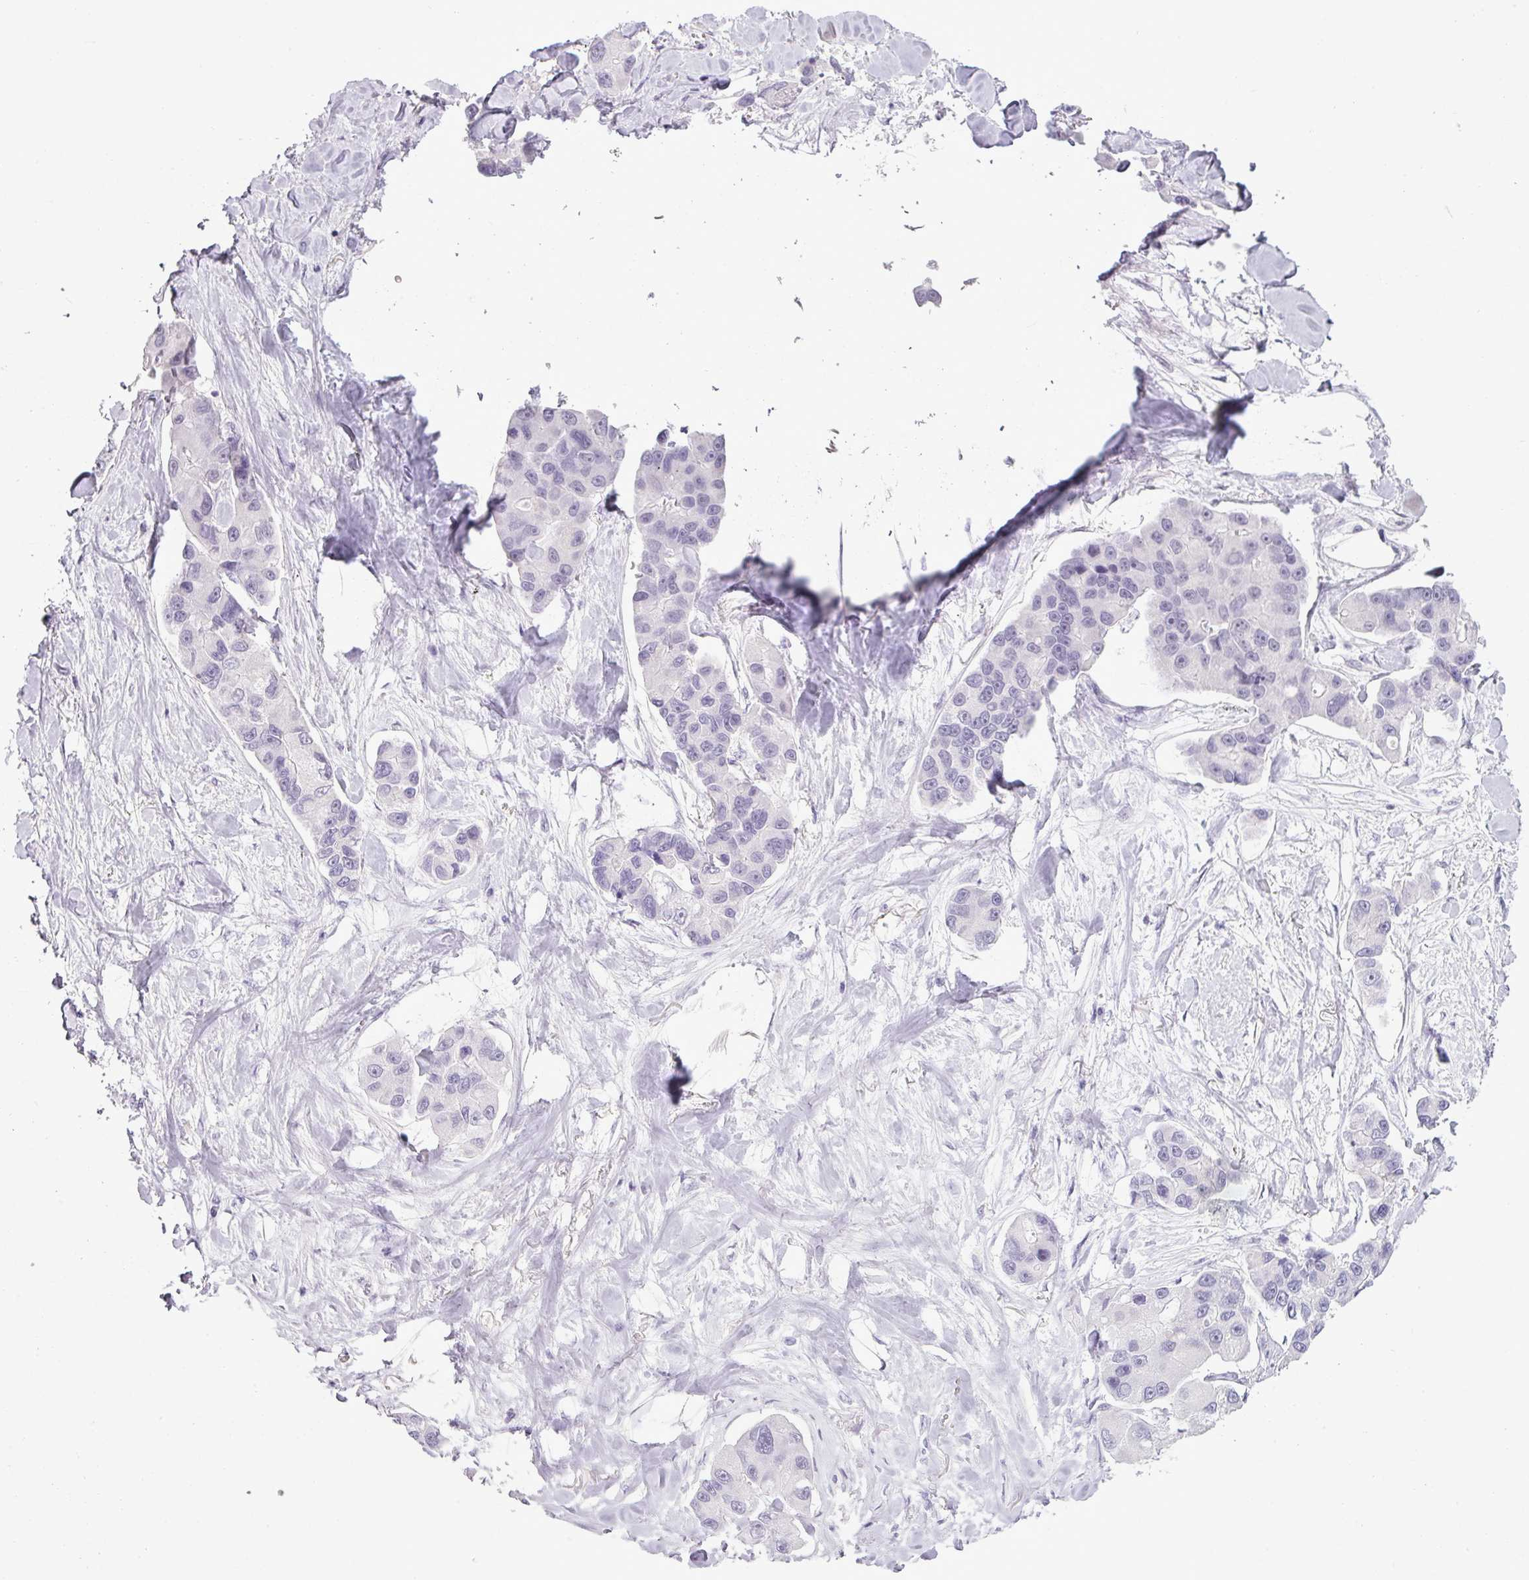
{"staining": {"intensity": "negative", "quantity": "none", "location": "none"}, "tissue": "lung cancer", "cell_type": "Tumor cells", "image_type": "cancer", "snomed": [{"axis": "morphology", "description": "Adenocarcinoma, NOS"}, {"axis": "topography", "description": "Lung"}], "caption": "Tumor cells are negative for brown protein staining in lung adenocarcinoma.", "gene": "AMY2A", "patient": {"sex": "female", "age": 54}}